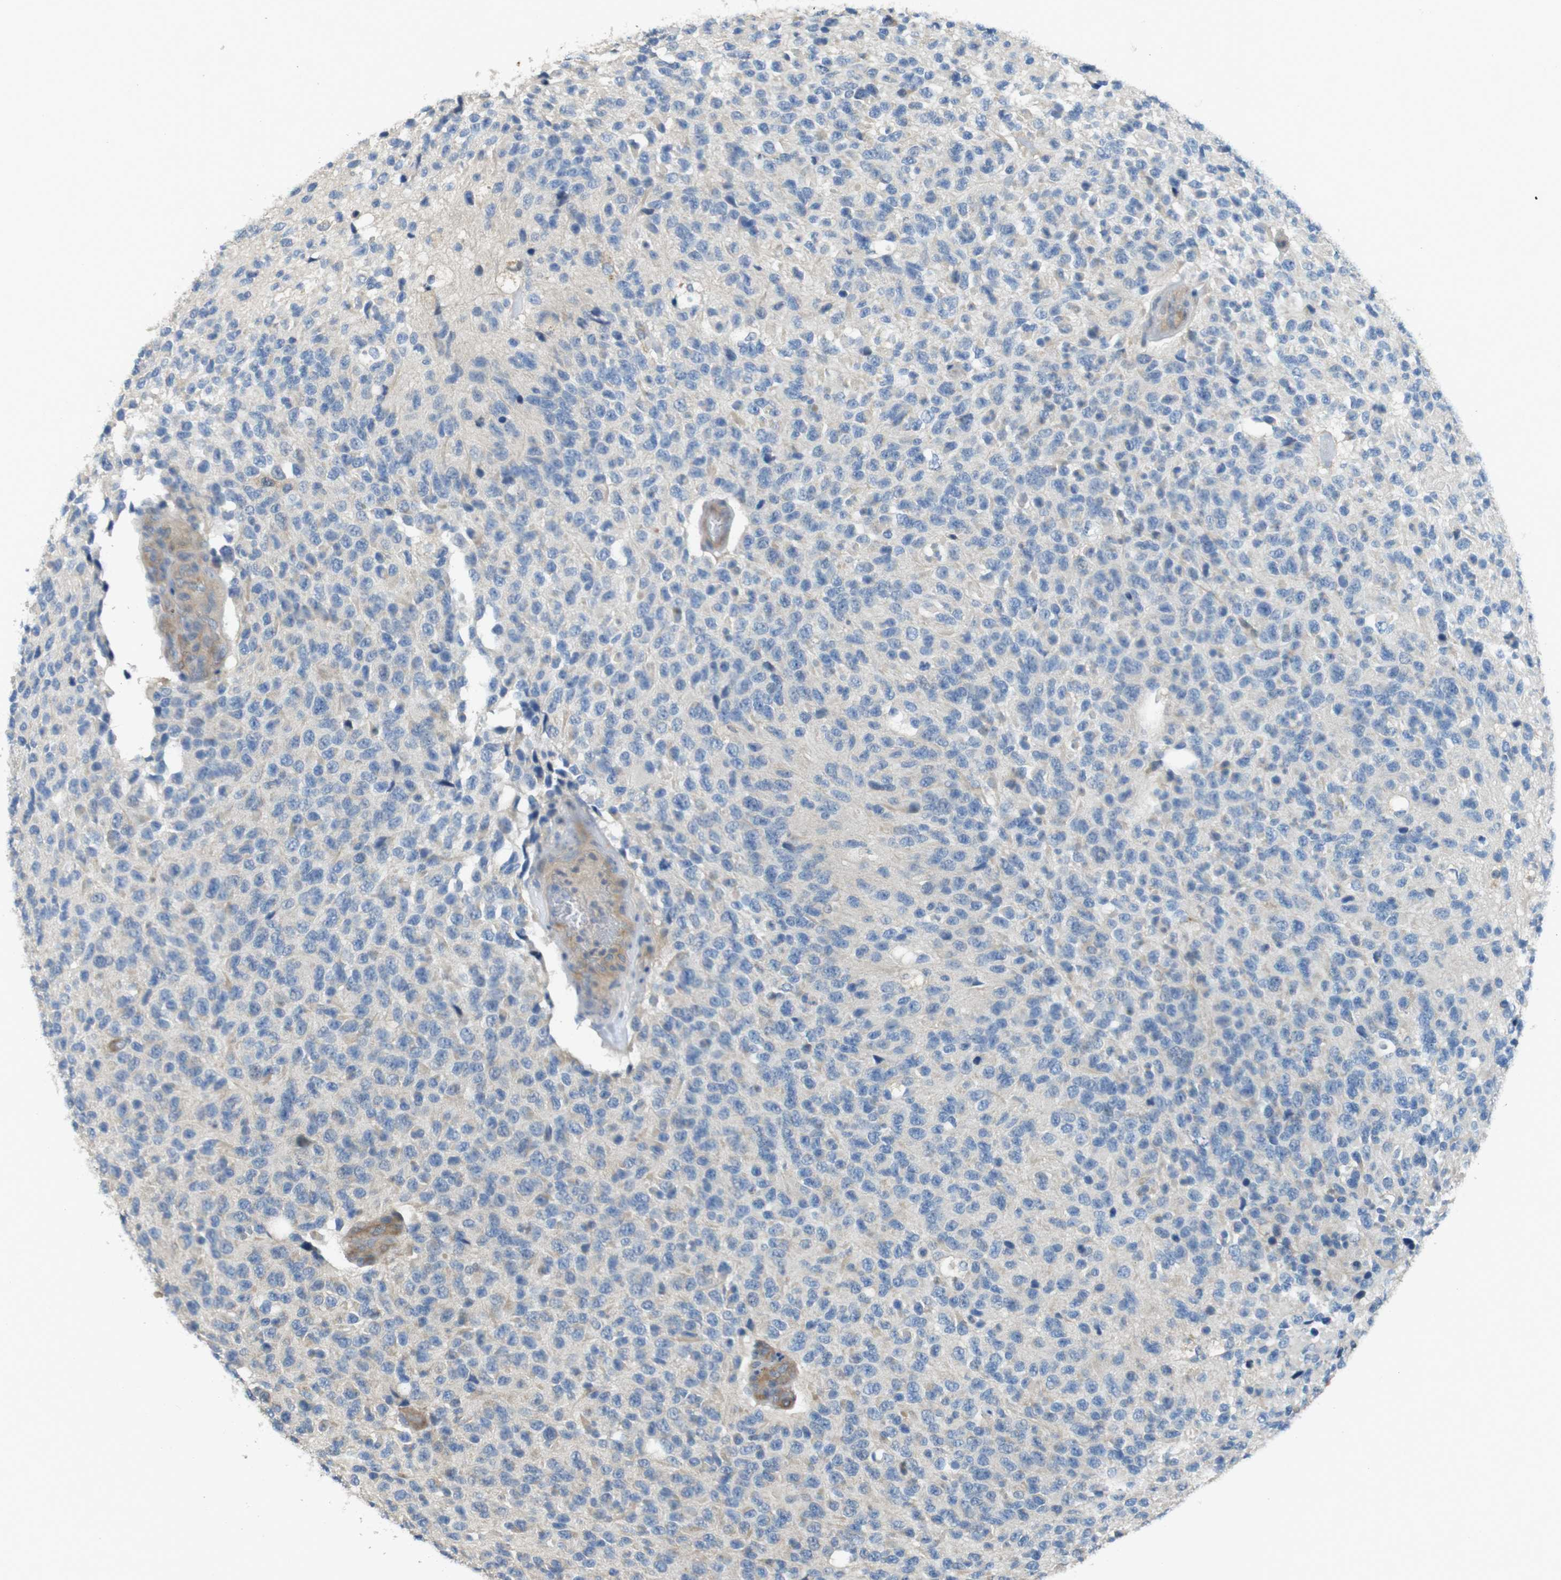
{"staining": {"intensity": "negative", "quantity": "none", "location": "none"}, "tissue": "glioma", "cell_type": "Tumor cells", "image_type": "cancer", "snomed": [{"axis": "morphology", "description": "Glioma, malignant, High grade"}, {"axis": "topography", "description": "pancreas cauda"}], "caption": "This is a micrograph of immunohistochemistry (IHC) staining of malignant high-grade glioma, which shows no expression in tumor cells.", "gene": "ABHD15", "patient": {"sex": "male", "age": 60}}